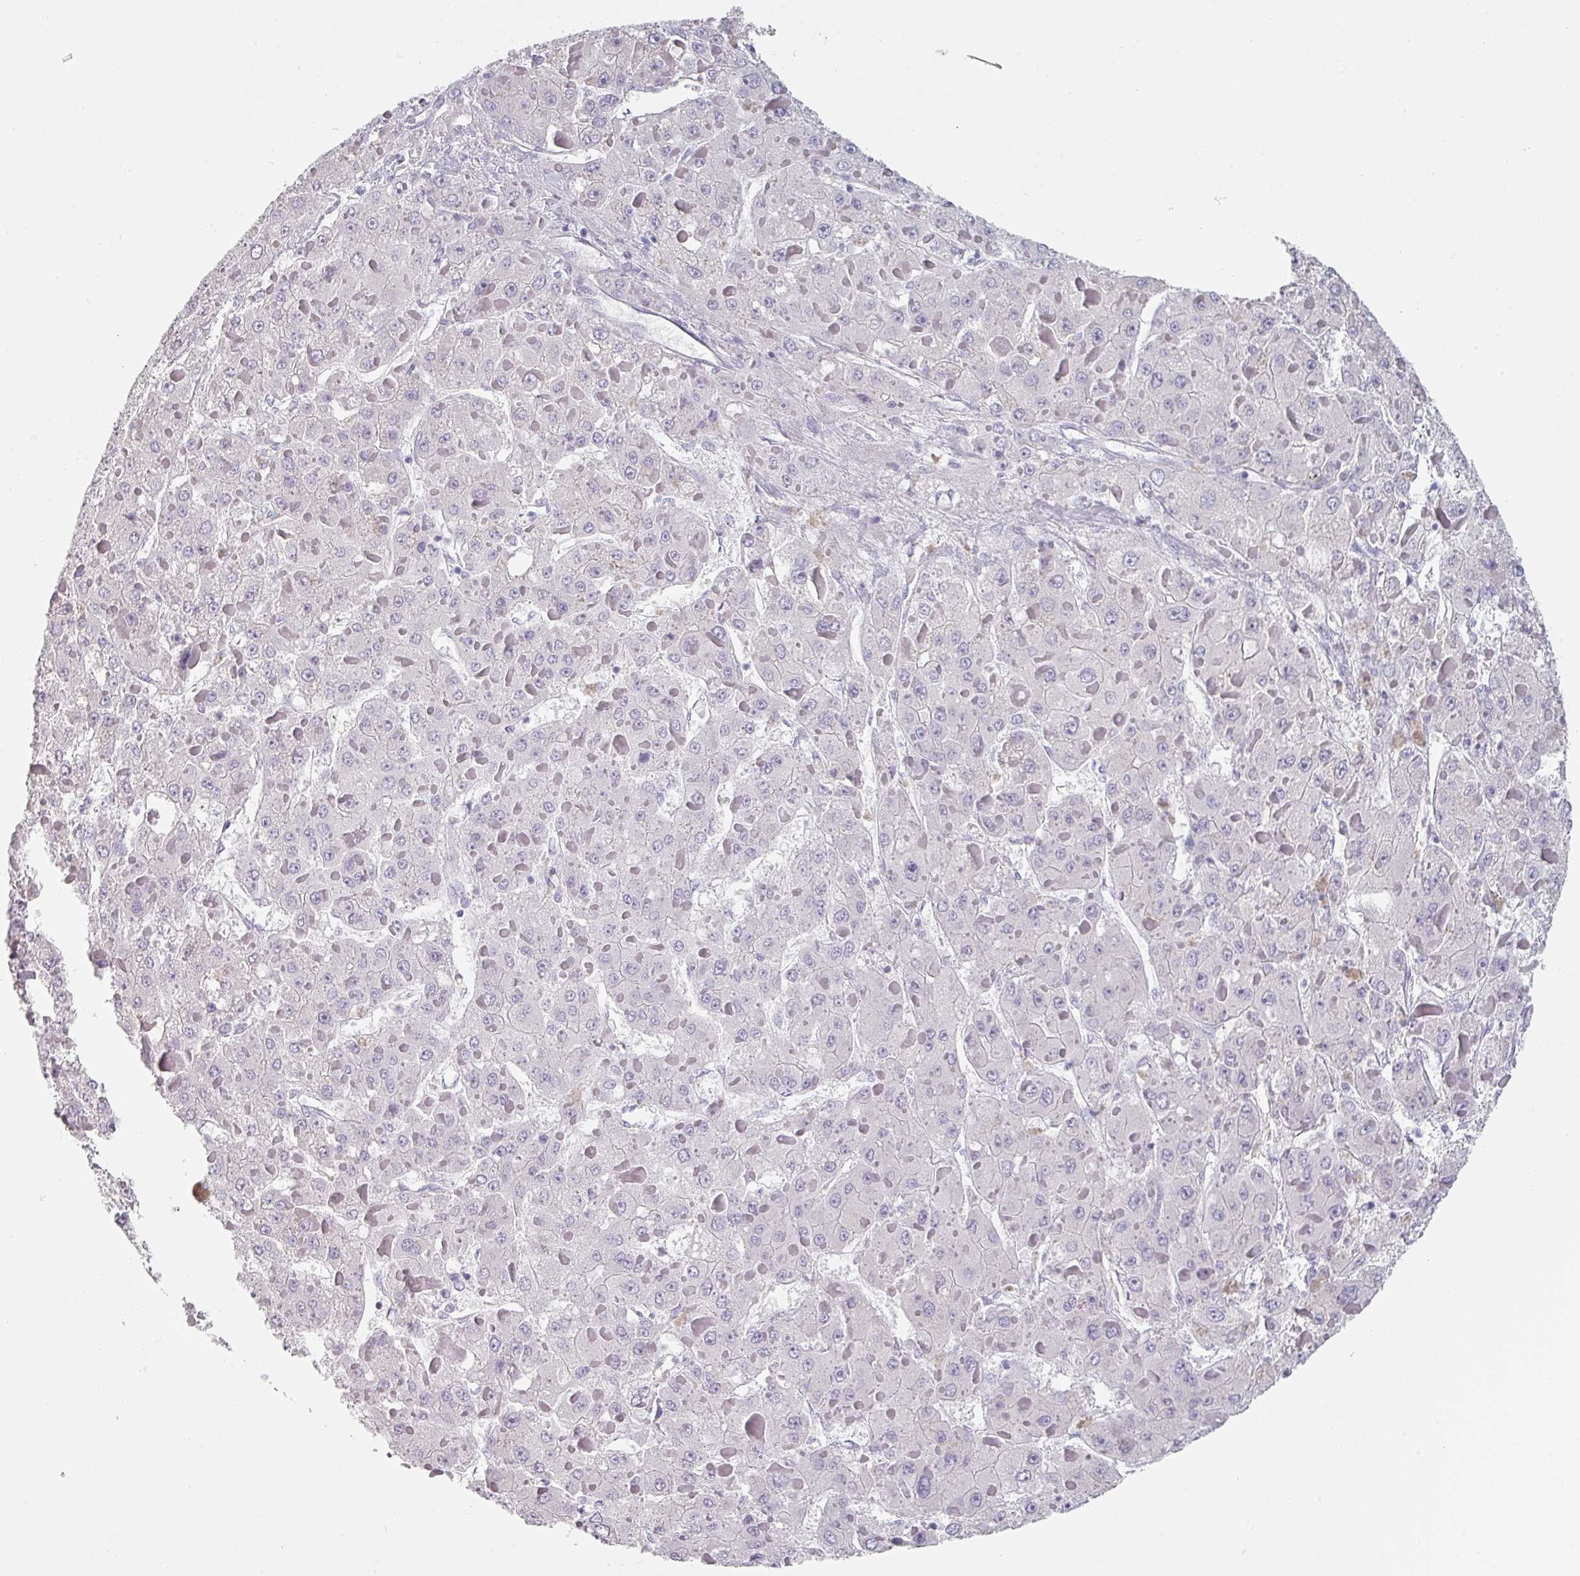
{"staining": {"intensity": "negative", "quantity": "none", "location": "none"}, "tissue": "liver cancer", "cell_type": "Tumor cells", "image_type": "cancer", "snomed": [{"axis": "morphology", "description": "Carcinoma, Hepatocellular, NOS"}, {"axis": "topography", "description": "Liver"}], "caption": "IHC of human liver cancer demonstrates no staining in tumor cells.", "gene": "SFTPA1", "patient": {"sex": "female", "age": 73}}